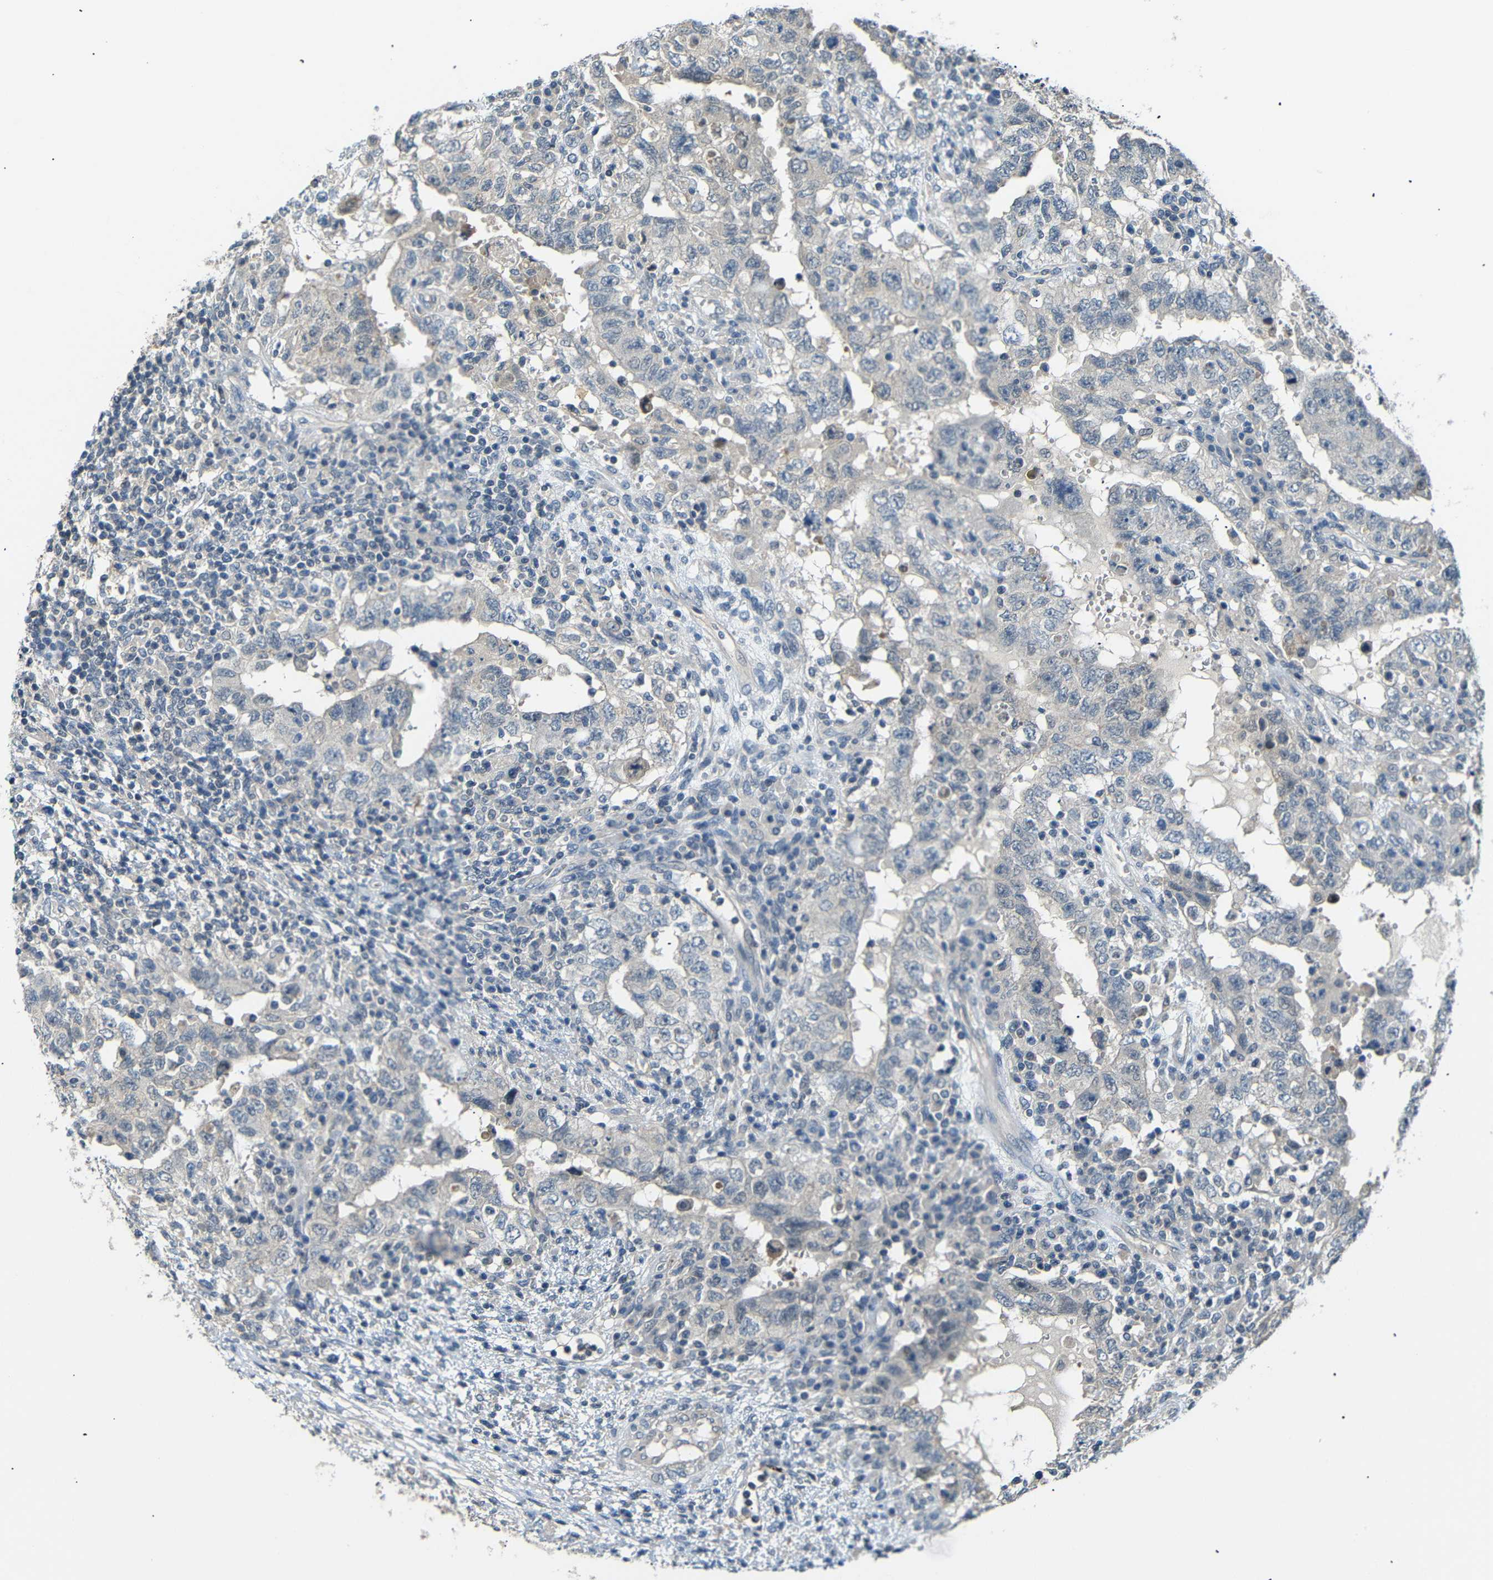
{"staining": {"intensity": "negative", "quantity": "none", "location": "none"}, "tissue": "testis cancer", "cell_type": "Tumor cells", "image_type": "cancer", "snomed": [{"axis": "morphology", "description": "Carcinoma, Embryonal, NOS"}, {"axis": "topography", "description": "Testis"}], "caption": "Tumor cells show no significant staining in embryonal carcinoma (testis).", "gene": "SFN", "patient": {"sex": "male", "age": 26}}